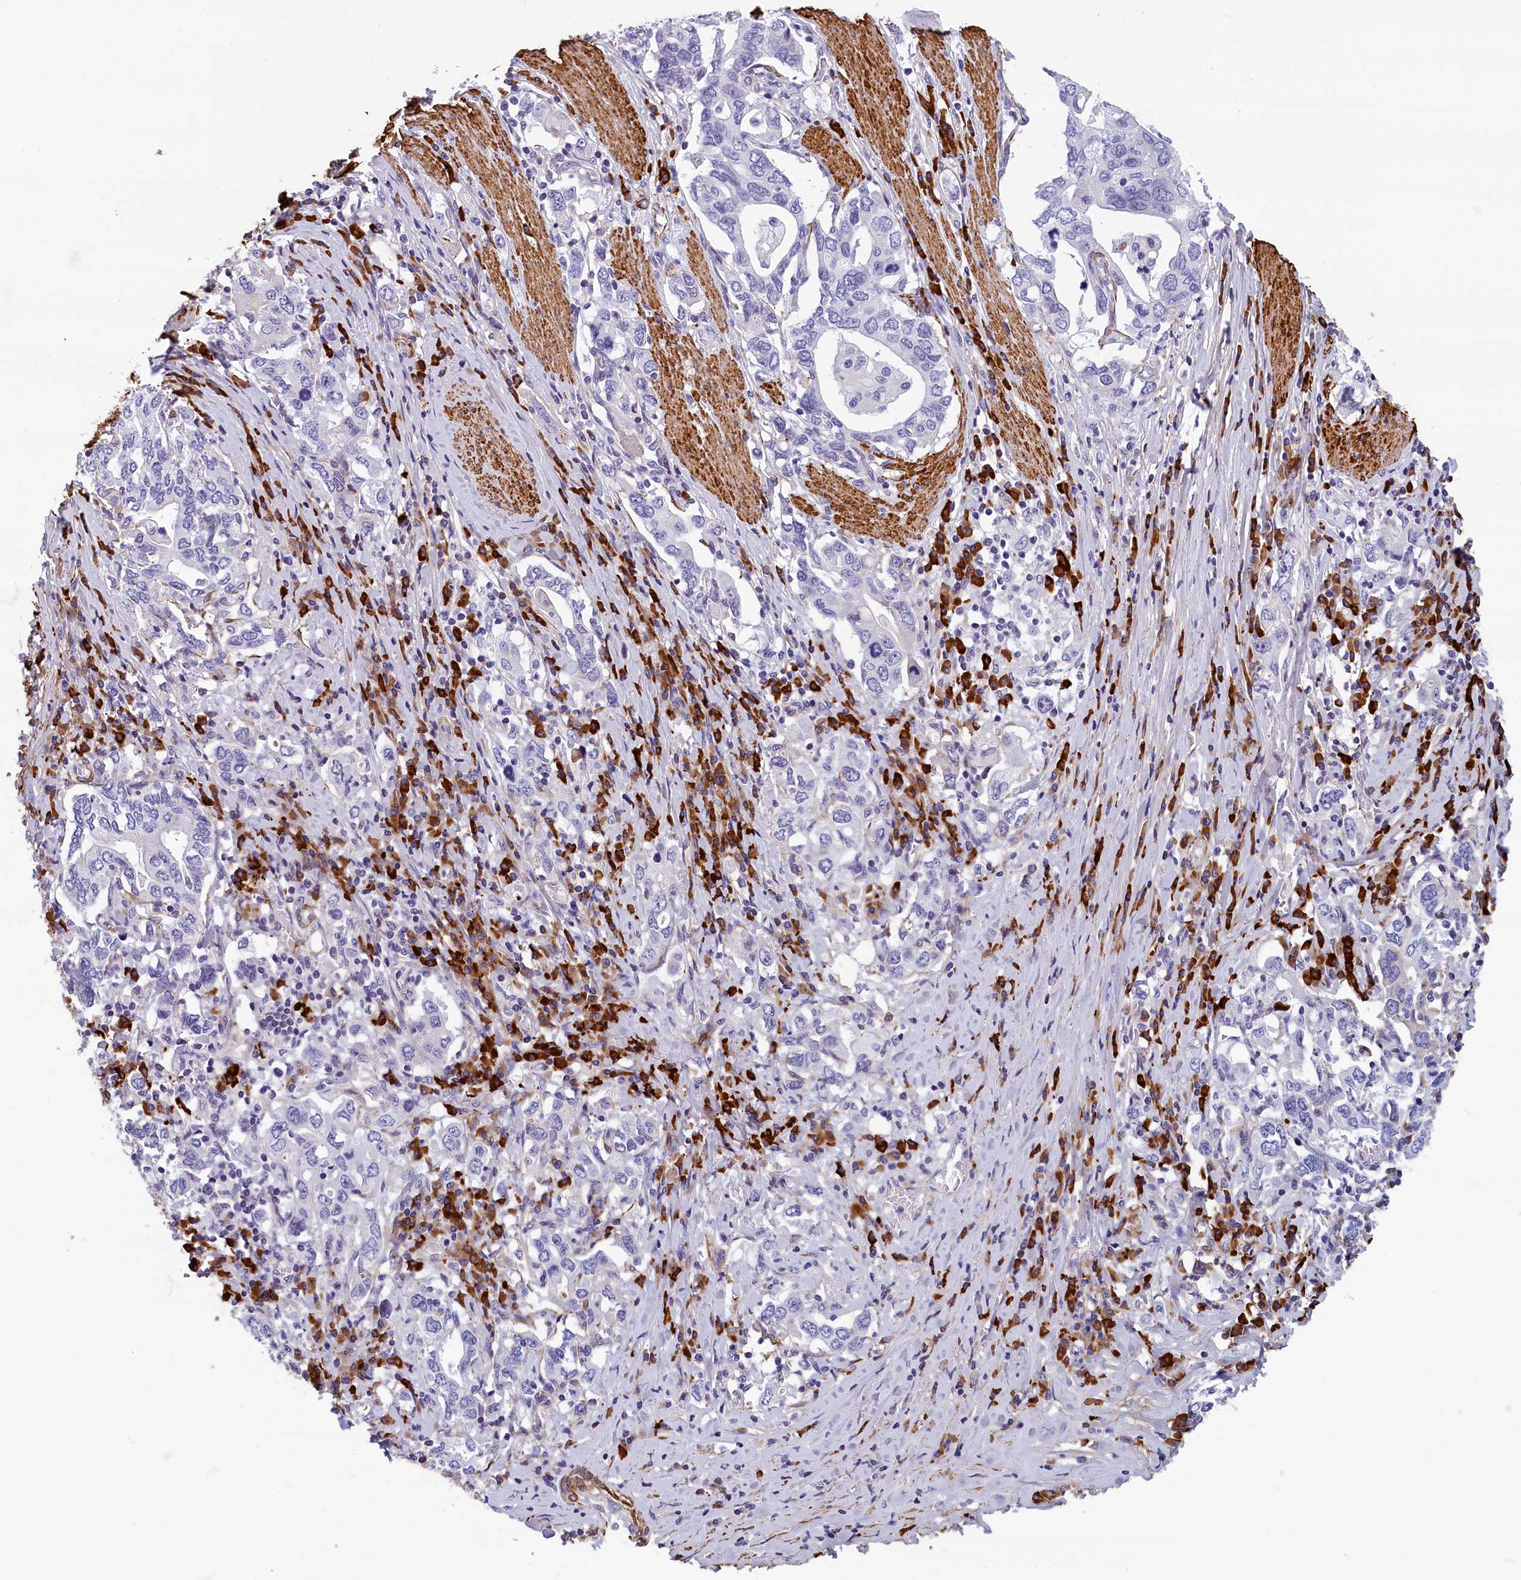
{"staining": {"intensity": "negative", "quantity": "none", "location": "none"}, "tissue": "stomach cancer", "cell_type": "Tumor cells", "image_type": "cancer", "snomed": [{"axis": "morphology", "description": "Adenocarcinoma, NOS"}, {"axis": "topography", "description": "Stomach, upper"}, {"axis": "topography", "description": "Stomach"}], "caption": "IHC of human stomach cancer displays no staining in tumor cells.", "gene": "BCL2L13", "patient": {"sex": "male", "age": 62}}